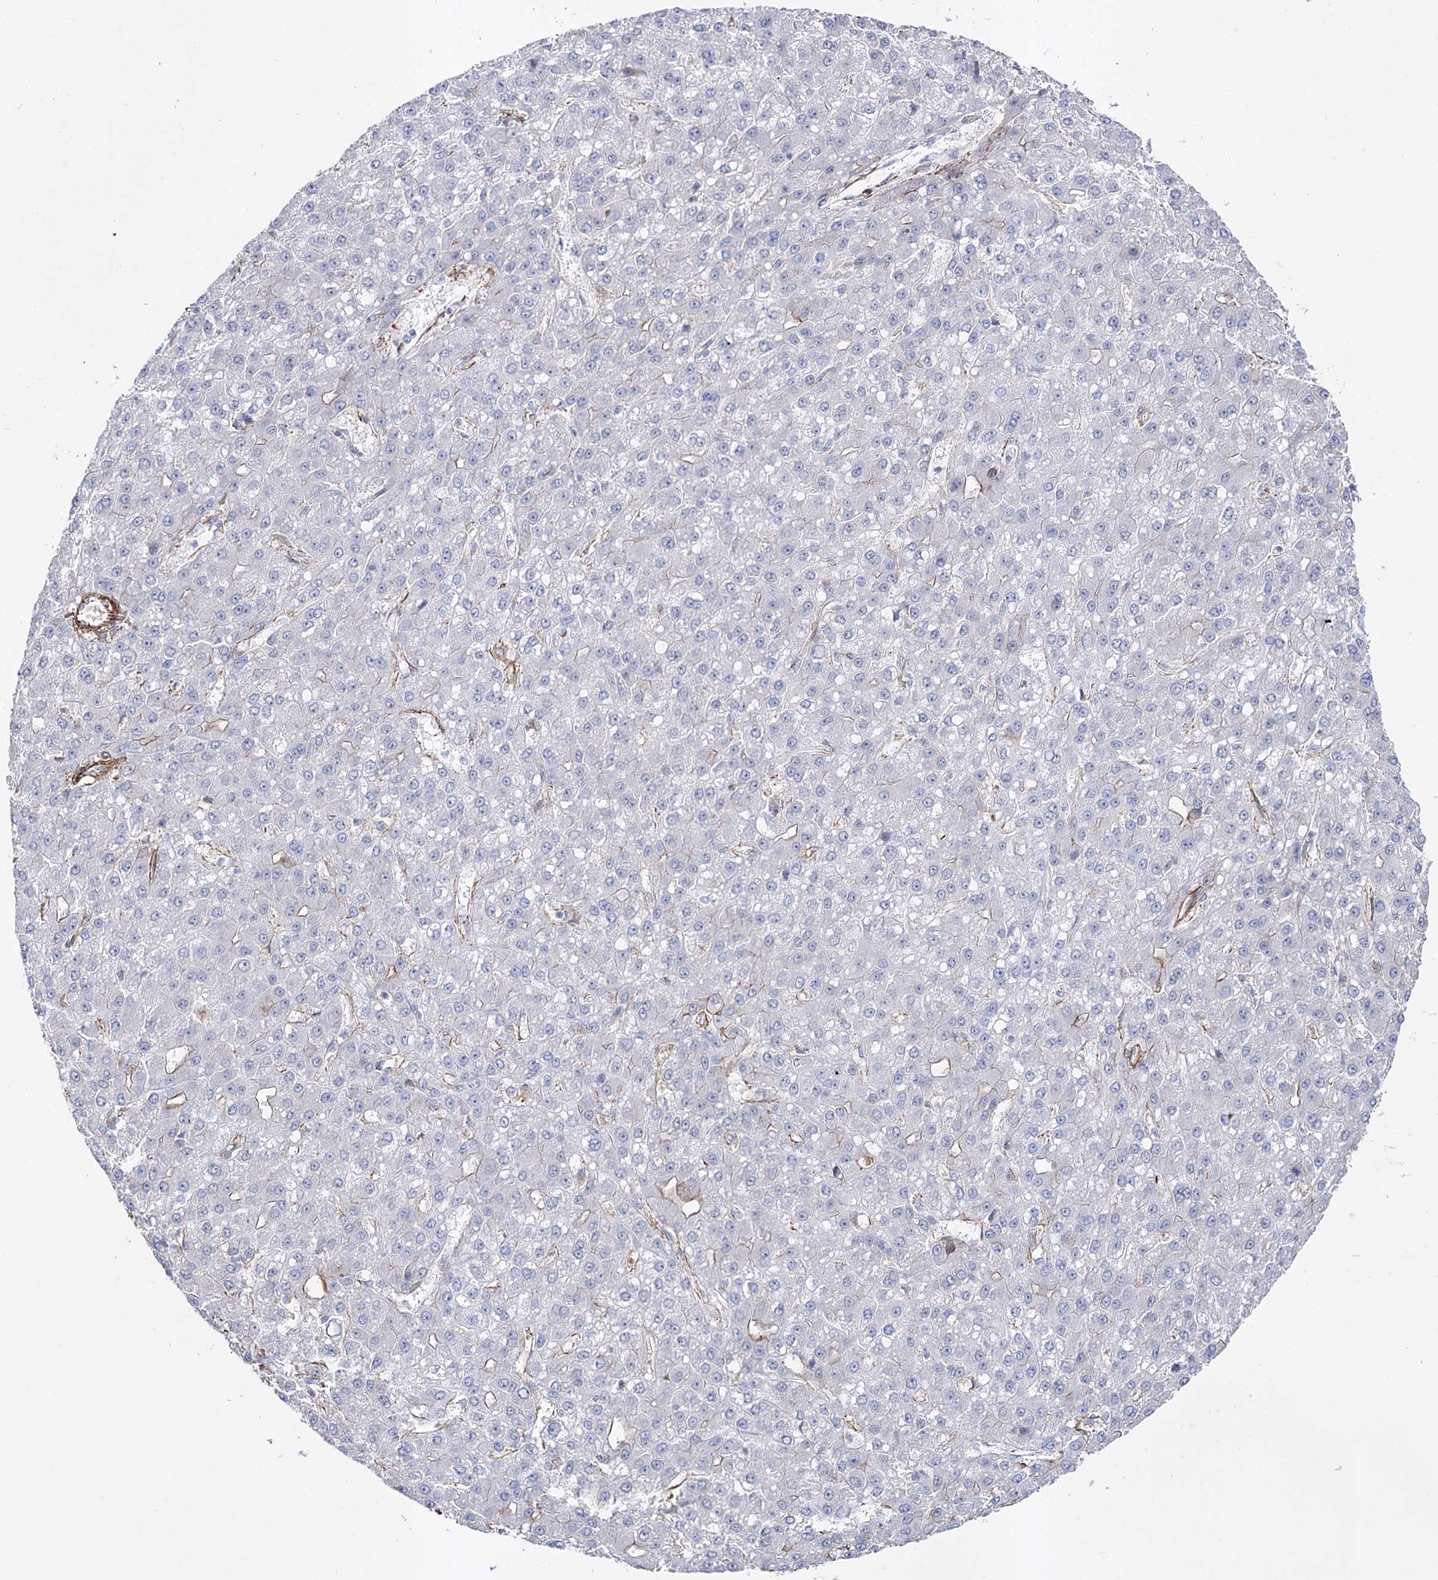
{"staining": {"intensity": "weak", "quantity": "<25%", "location": "cytoplasmic/membranous"}, "tissue": "liver cancer", "cell_type": "Tumor cells", "image_type": "cancer", "snomed": [{"axis": "morphology", "description": "Carcinoma, Hepatocellular, NOS"}, {"axis": "topography", "description": "Liver"}], "caption": "Human liver cancer stained for a protein using immunohistochemistry (IHC) exhibits no staining in tumor cells.", "gene": "ARHGAP20", "patient": {"sex": "male", "age": 67}}